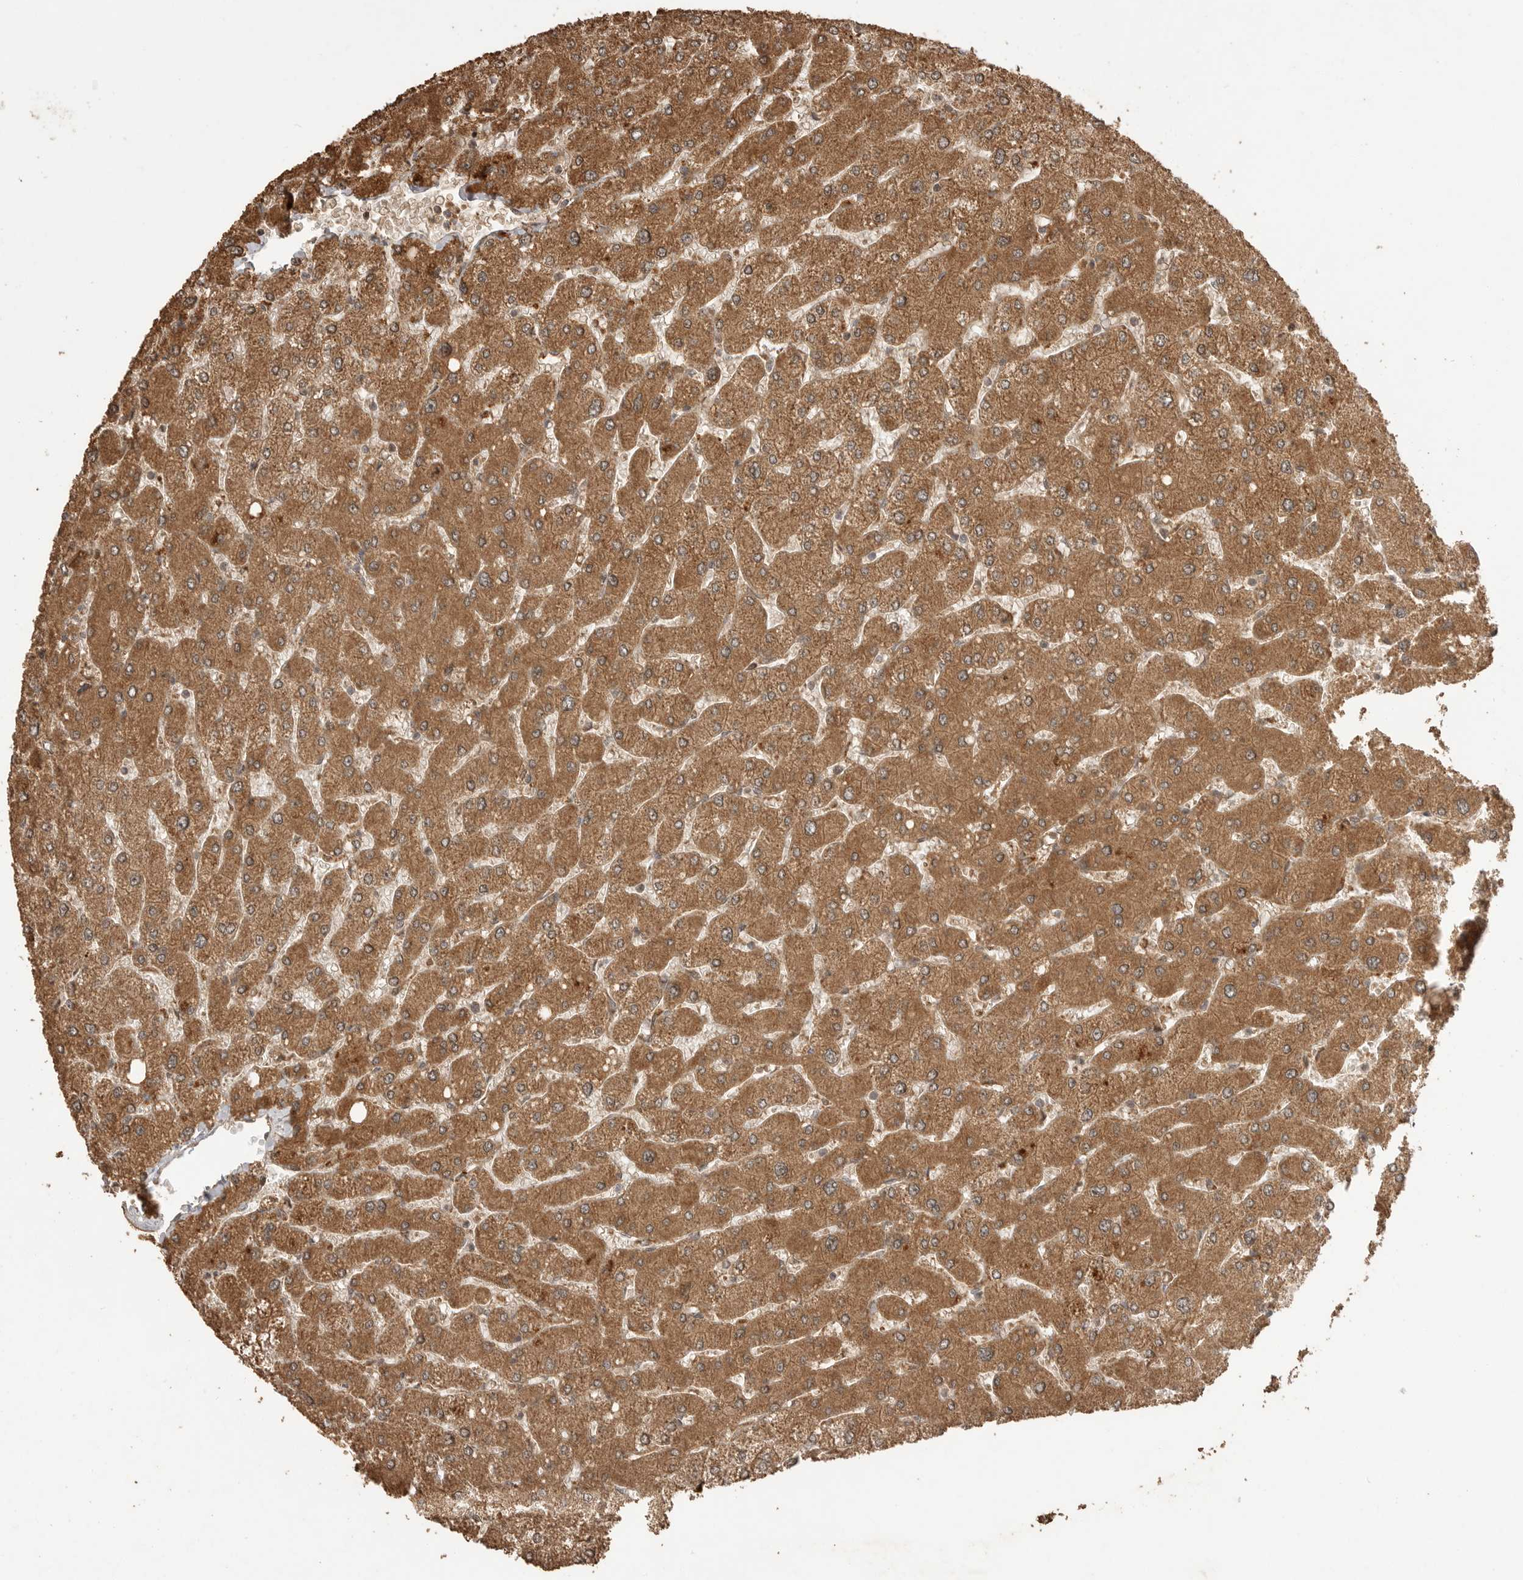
{"staining": {"intensity": "moderate", "quantity": ">75%", "location": "cytoplasmic/membranous"}, "tissue": "liver", "cell_type": "Cholangiocytes", "image_type": "normal", "snomed": [{"axis": "morphology", "description": "Normal tissue, NOS"}, {"axis": "topography", "description": "Liver"}], "caption": "Moderate cytoplasmic/membranous protein staining is identified in about >75% of cholangiocytes in liver.", "gene": "BOC", "patient": {"sex": "male", "age": 55}}